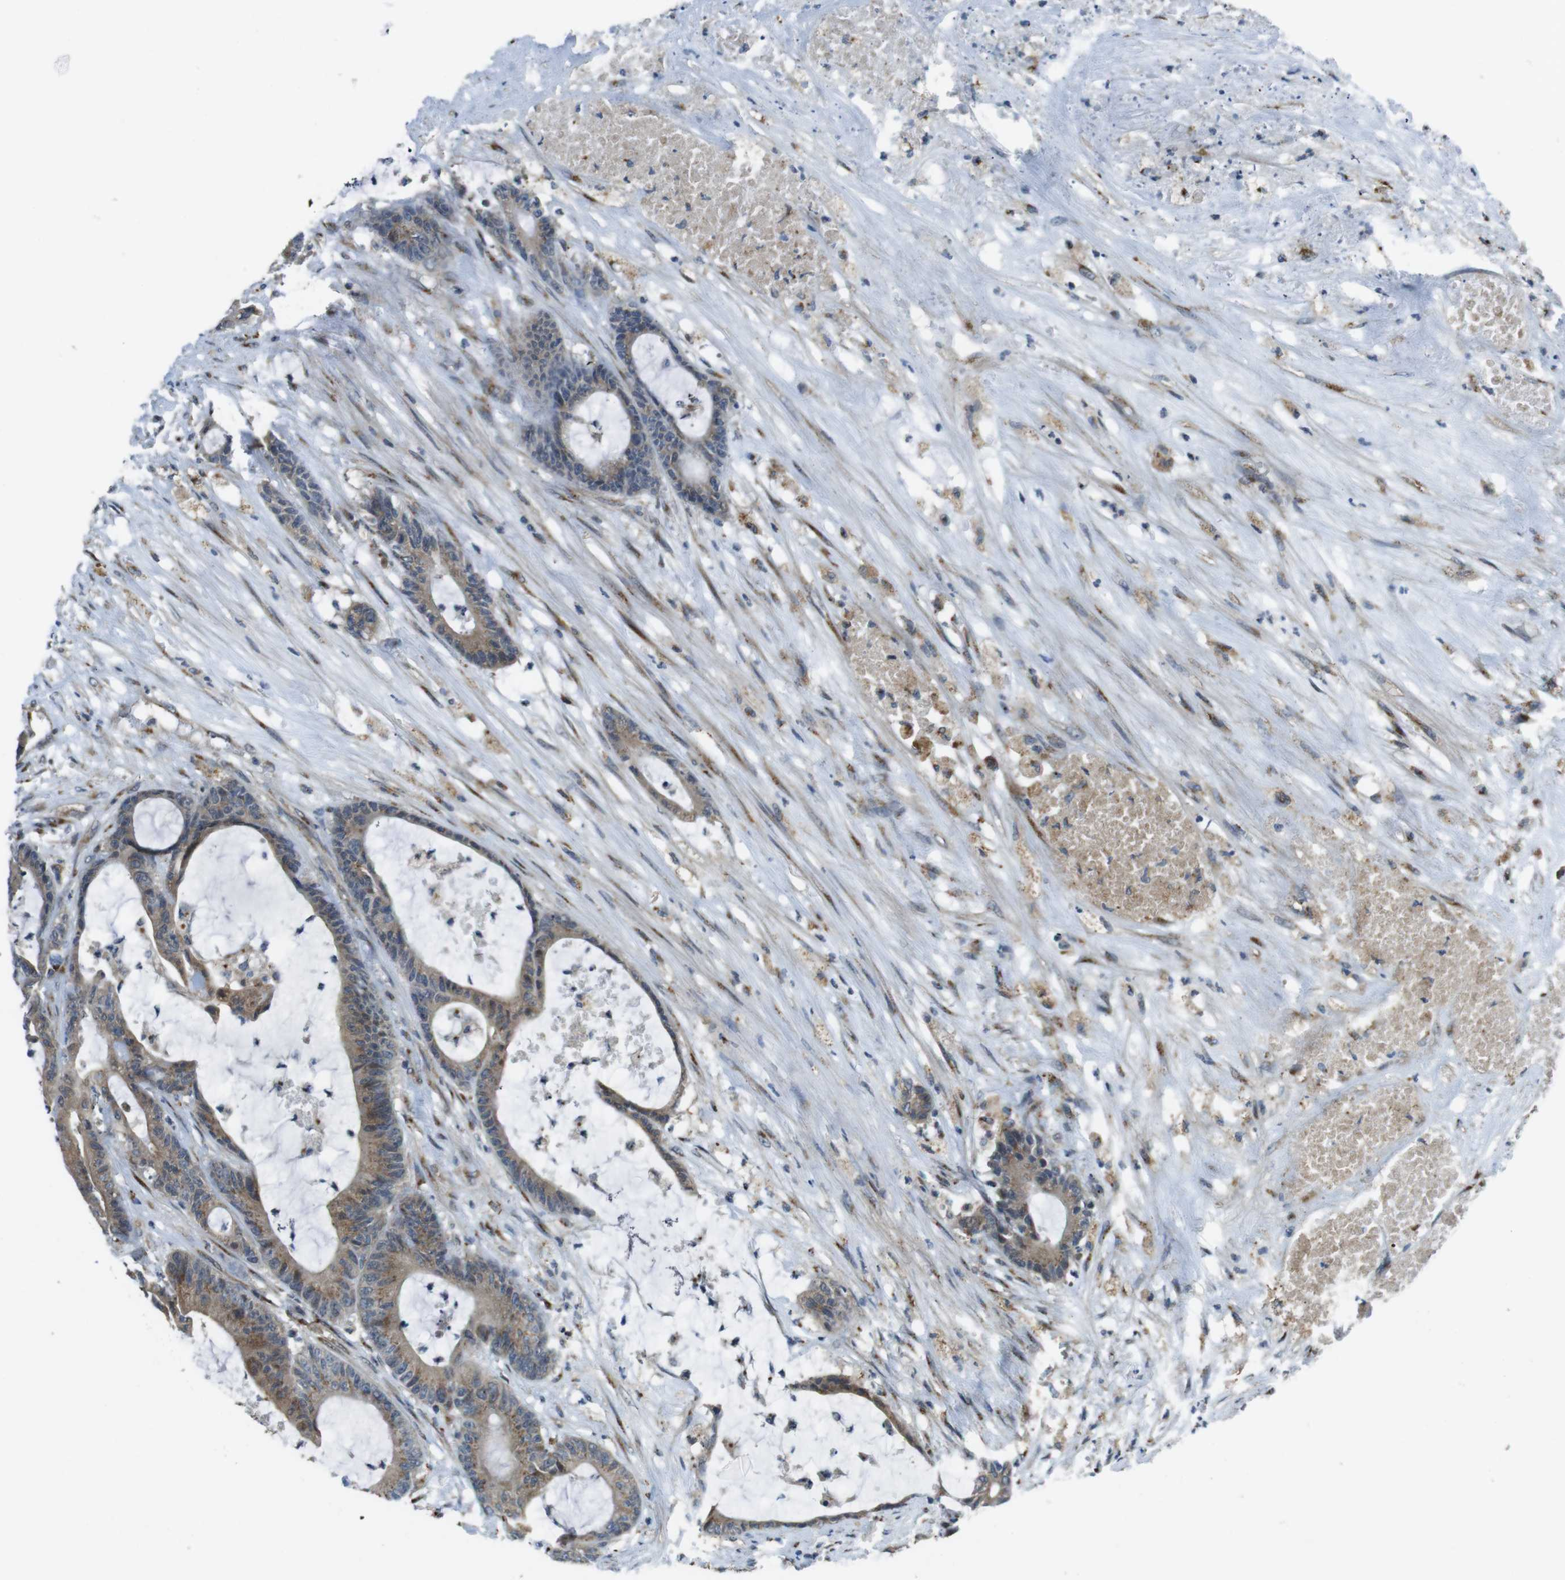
{"staining": {"intensity": "moderate", "quantity": ">75%", "location": "cytoplasmic/membranous"}, "tissue": "colorectal cancer", "cell_type": "Tumor cells", "image_type": "cancer", "snomed": [{"axis": "morphology", "description": "Adenocarcinoma, NOS"}, {"axis": "topography", "description": "Colon"}], "caption": "Moderate cytoplasmic/membranous protein positivity is identified in approximately >75% of tumor cells in adenocarcinoma (colorectal). (DAB = brown stain, brightfield microscopy at high magnification).", "gene": "RAB6A", "patient": {"sex": "female", "age": 84}}